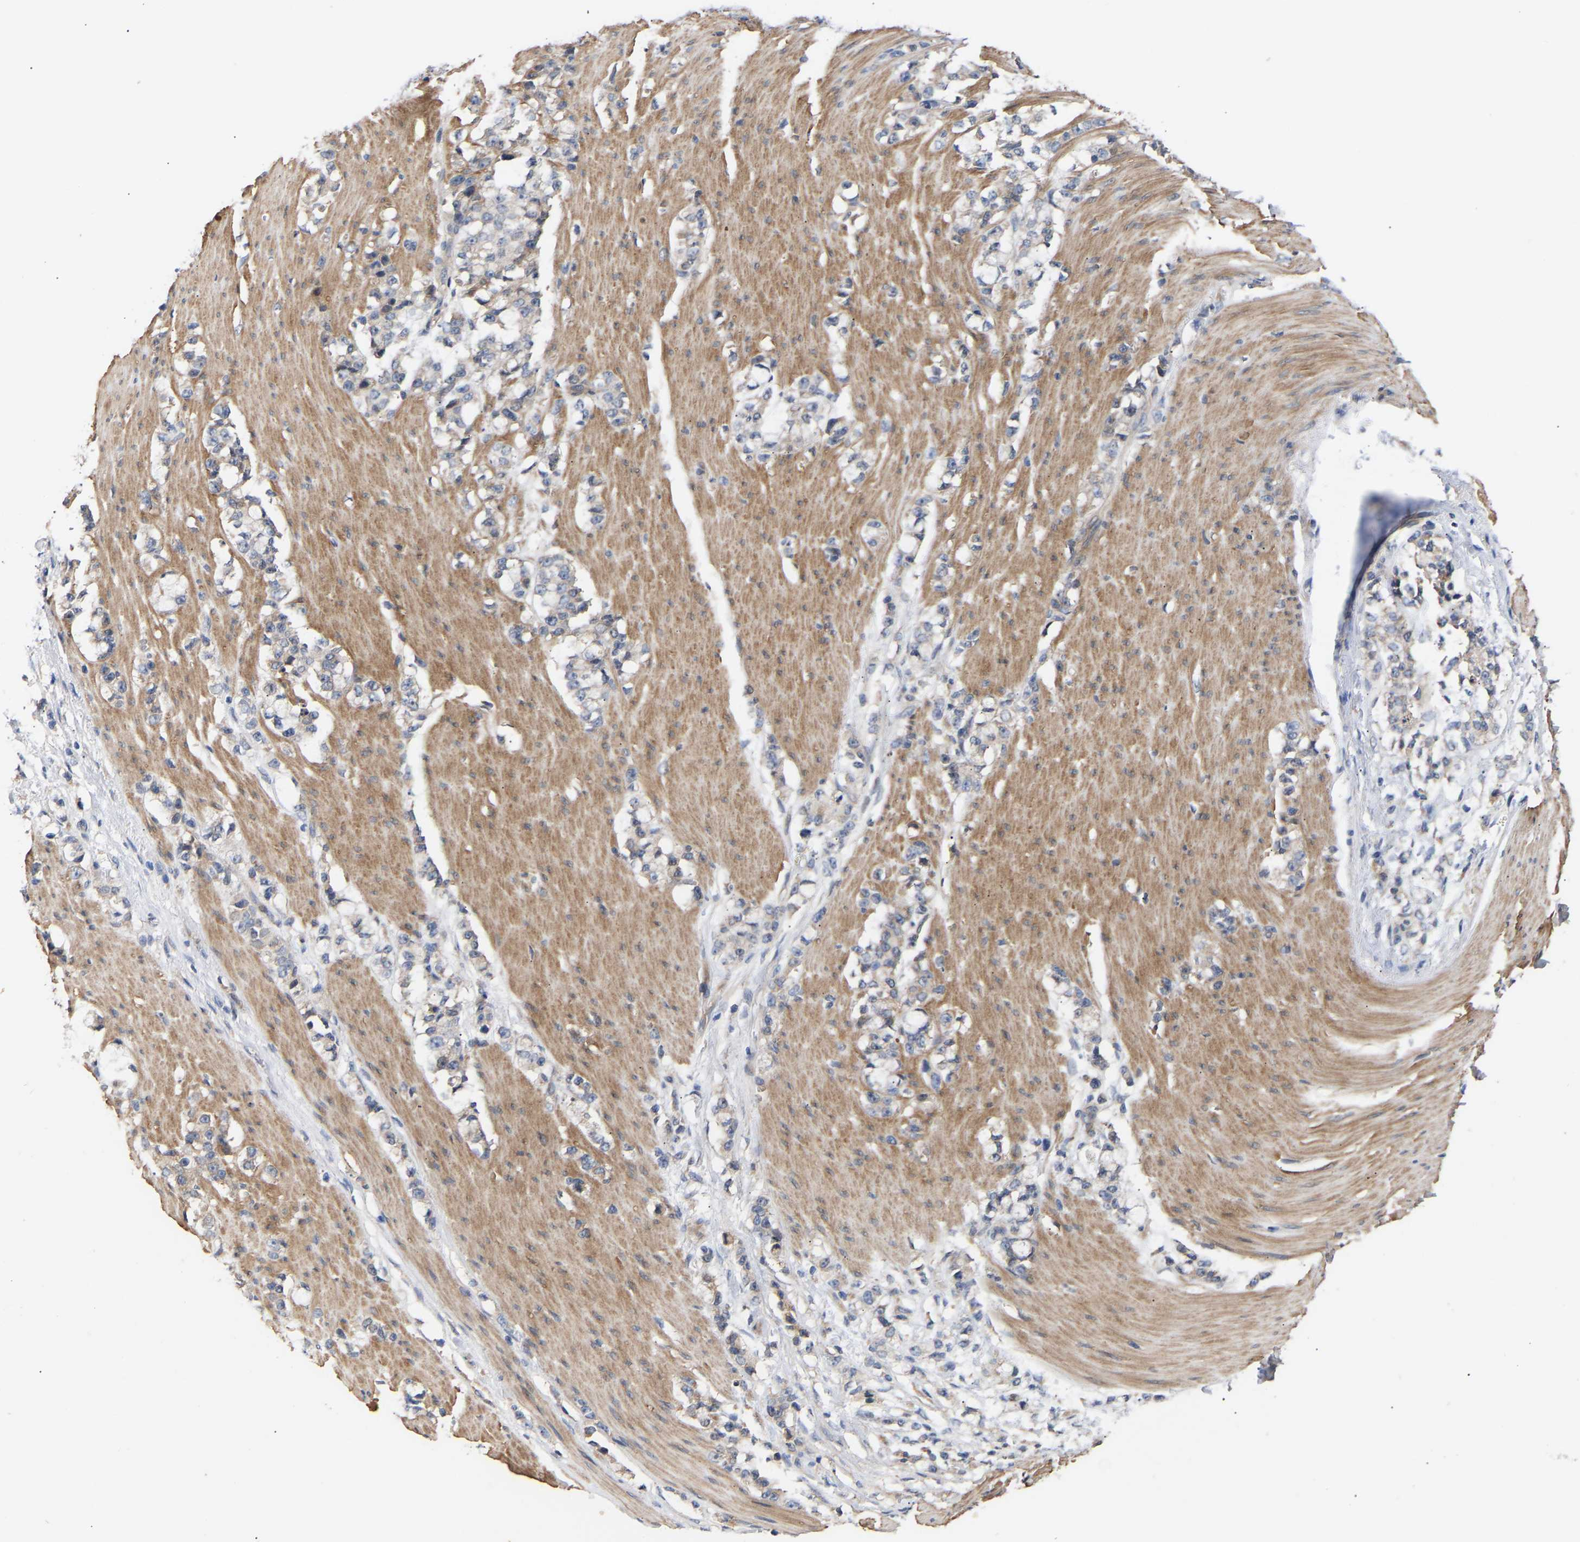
{"staining": {"intensity": "moderate", "quantity": "<25%", "location": "cytoplasmic/membranous"}, "tissue": "stomach cancer", "cell_type": "Tumor cells", "image_type": "cancer", "snomed": [{"axis": "morphology", "description": "Adenocarcinoma, NOS"}, {"axis": "topography", "description": "Stomach, lower"}], "caption": "Moderate cytoplasmic/membranous staining is present in about <25% of tumor cells in adenocarcinoma (stomach). Ihc stains the protein in brown and the nuclei are stained blue.", "gene": "KASH5", "patient": {"sex": "male", "age": 88}}